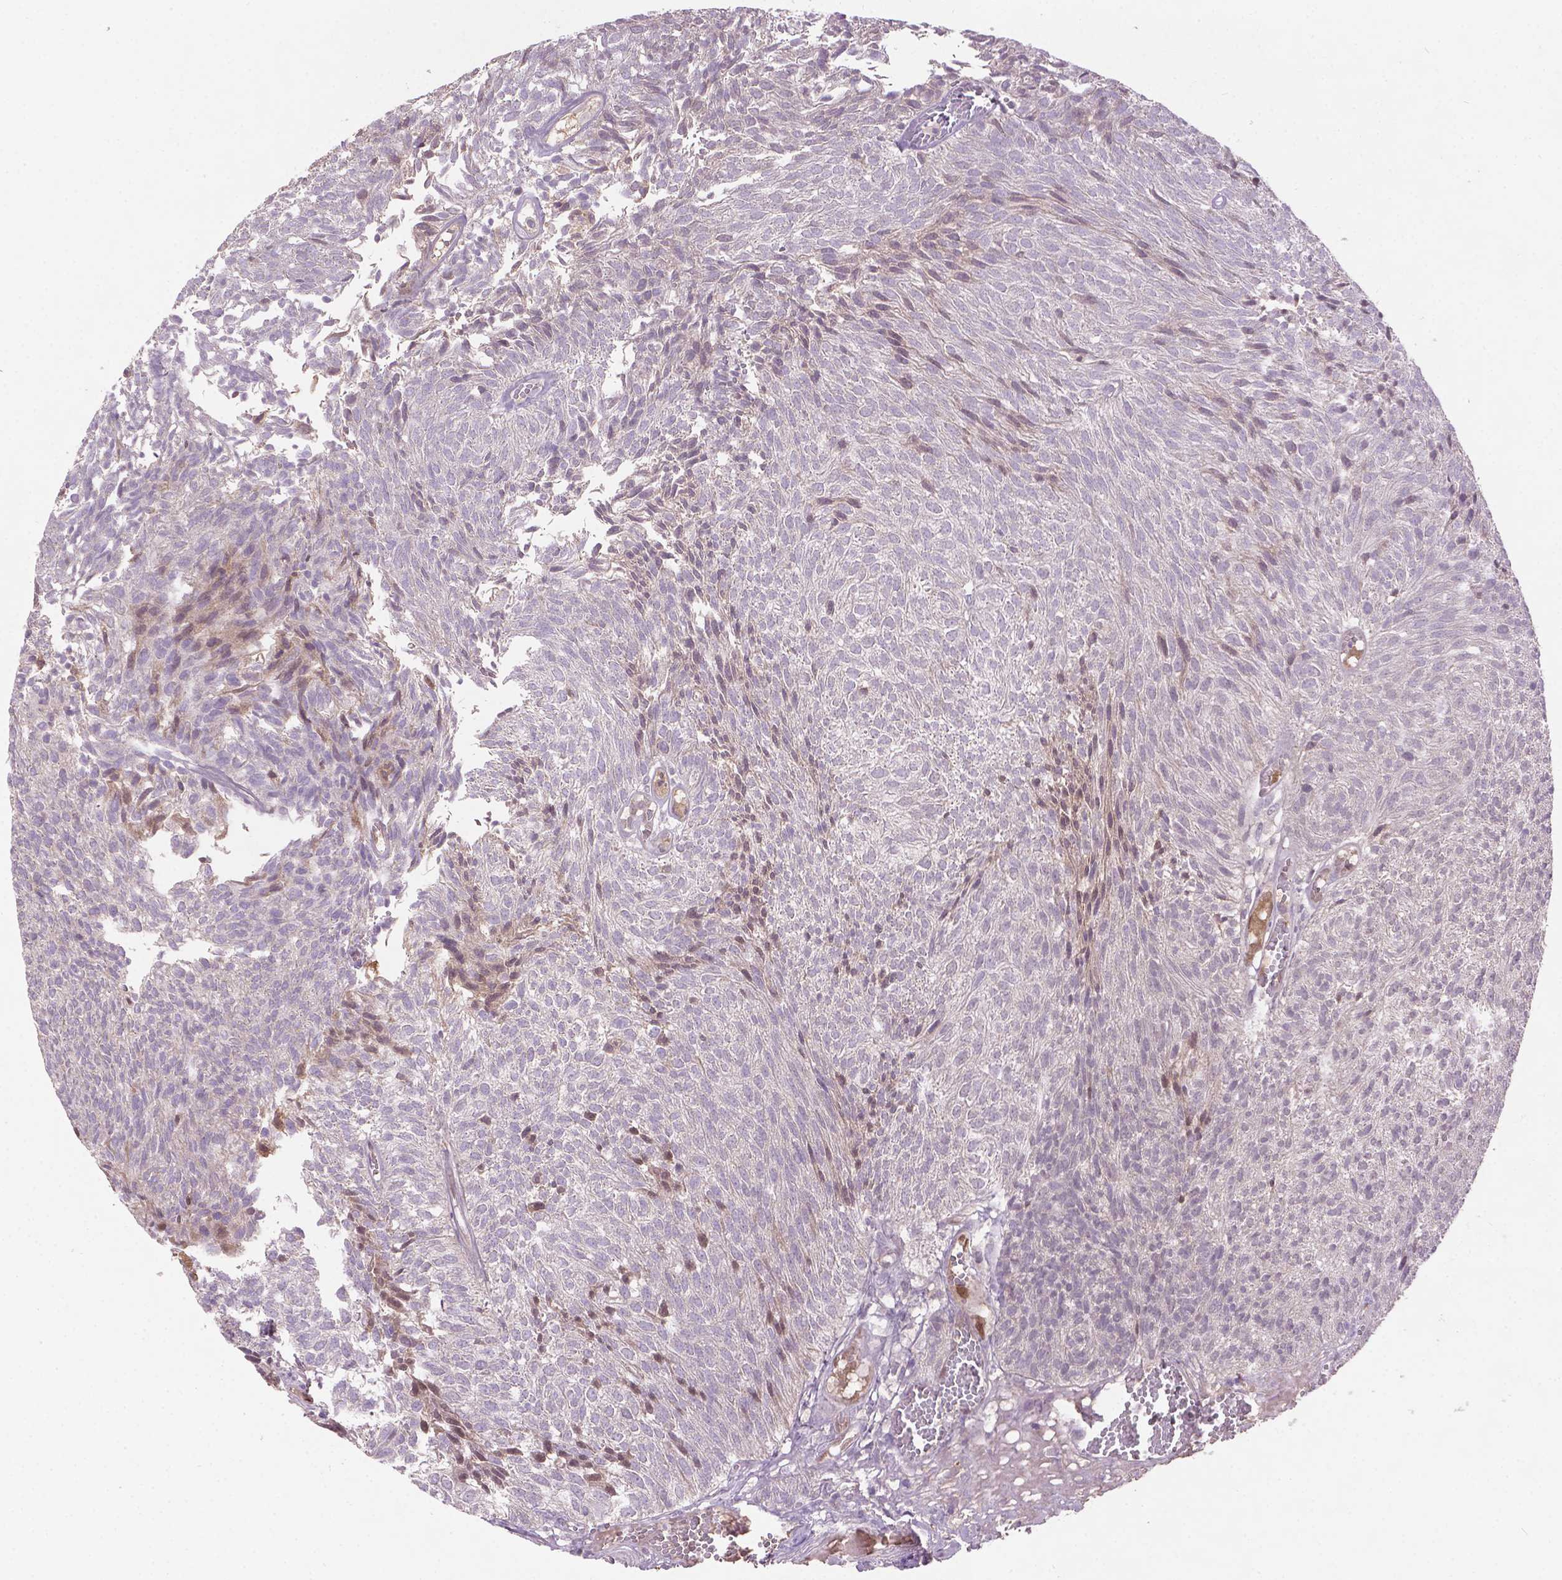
{"staining": {"intensity": "negative", "quantity": "none", "location": "none"}, "tissue": "urothelial cancer", "cell_type": "Tumor cells", "image_type": "cancer", "snomed": [{"axis": "morphology", "description": "Urothelial carcinoma, Low grade"}, {"axis": "topography", "description": "Urinary bladder"}], "caption": "IHC of urothelial carcinoma (low-grade) displays no expression in tumor cells.", "gene": "SOX17", "patient": {"sex": "male", "age": 77}}